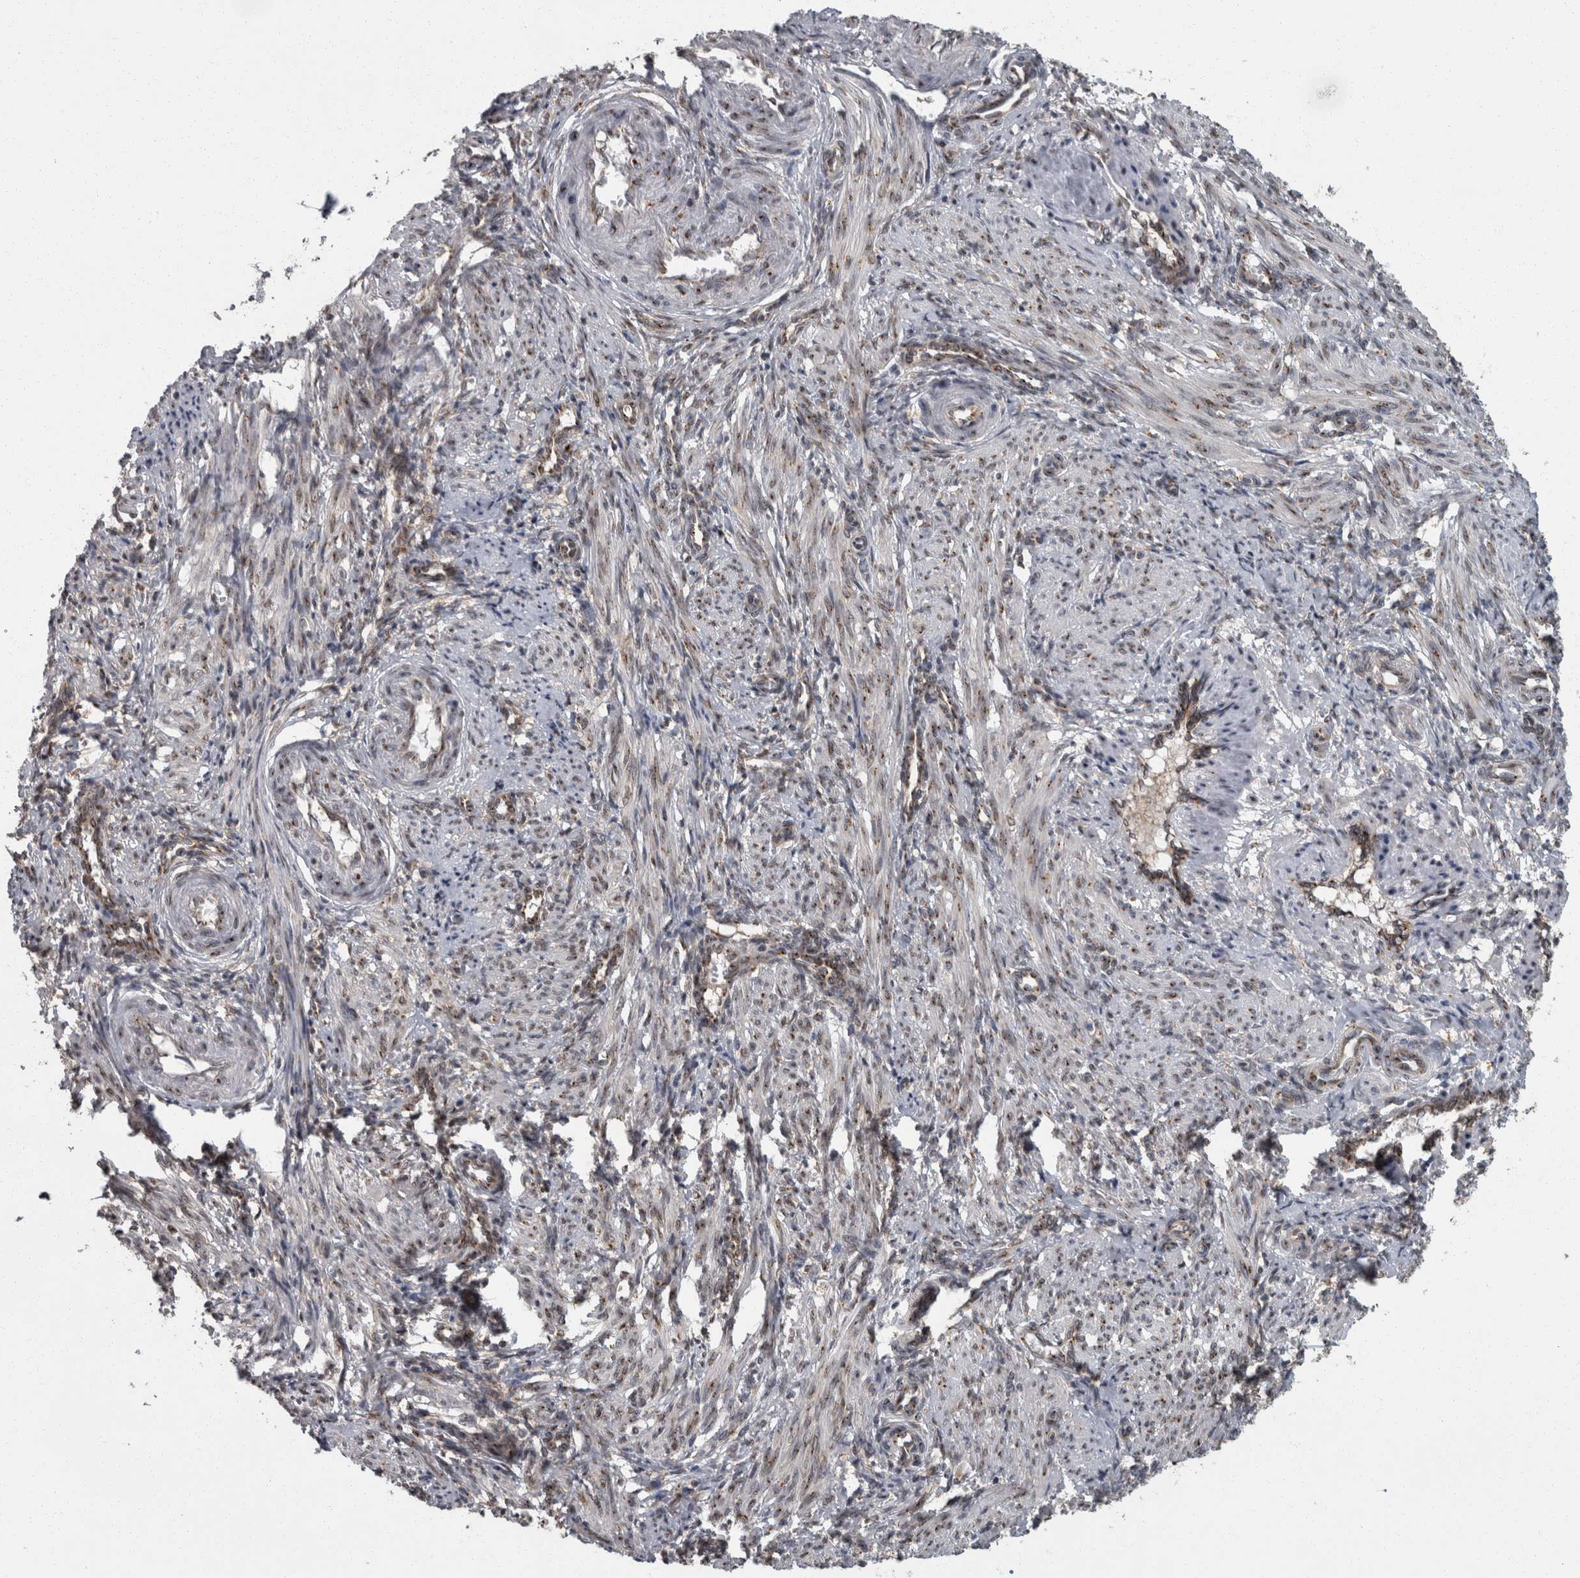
{"staining": {"intensity": "weak", "quantity": "25%-75%", "location": "cytoplasmic/membranous"}, "tissue": "smooth muscle", "cell_type": "Smooth muscle cells", "image_type": "normal", "snomed": [{"axis": "morphology", "description": "Normal tissue, NOS"}, {"axis": "topography", "description": "Endometrium"}], "caption": "Immunohistochemistry (IHC) of unremarkable smooth muscle displays low levels of weak cytoplasmic/membranous staining in about 25%-75% of smooth muscle cells. (DAB (3,3'-diaminobenzidine) = brown stain, brightfield microscopy at high magnification).", "gene": "LMAN2L", "patient": {"sex": "female", "age": 33}}